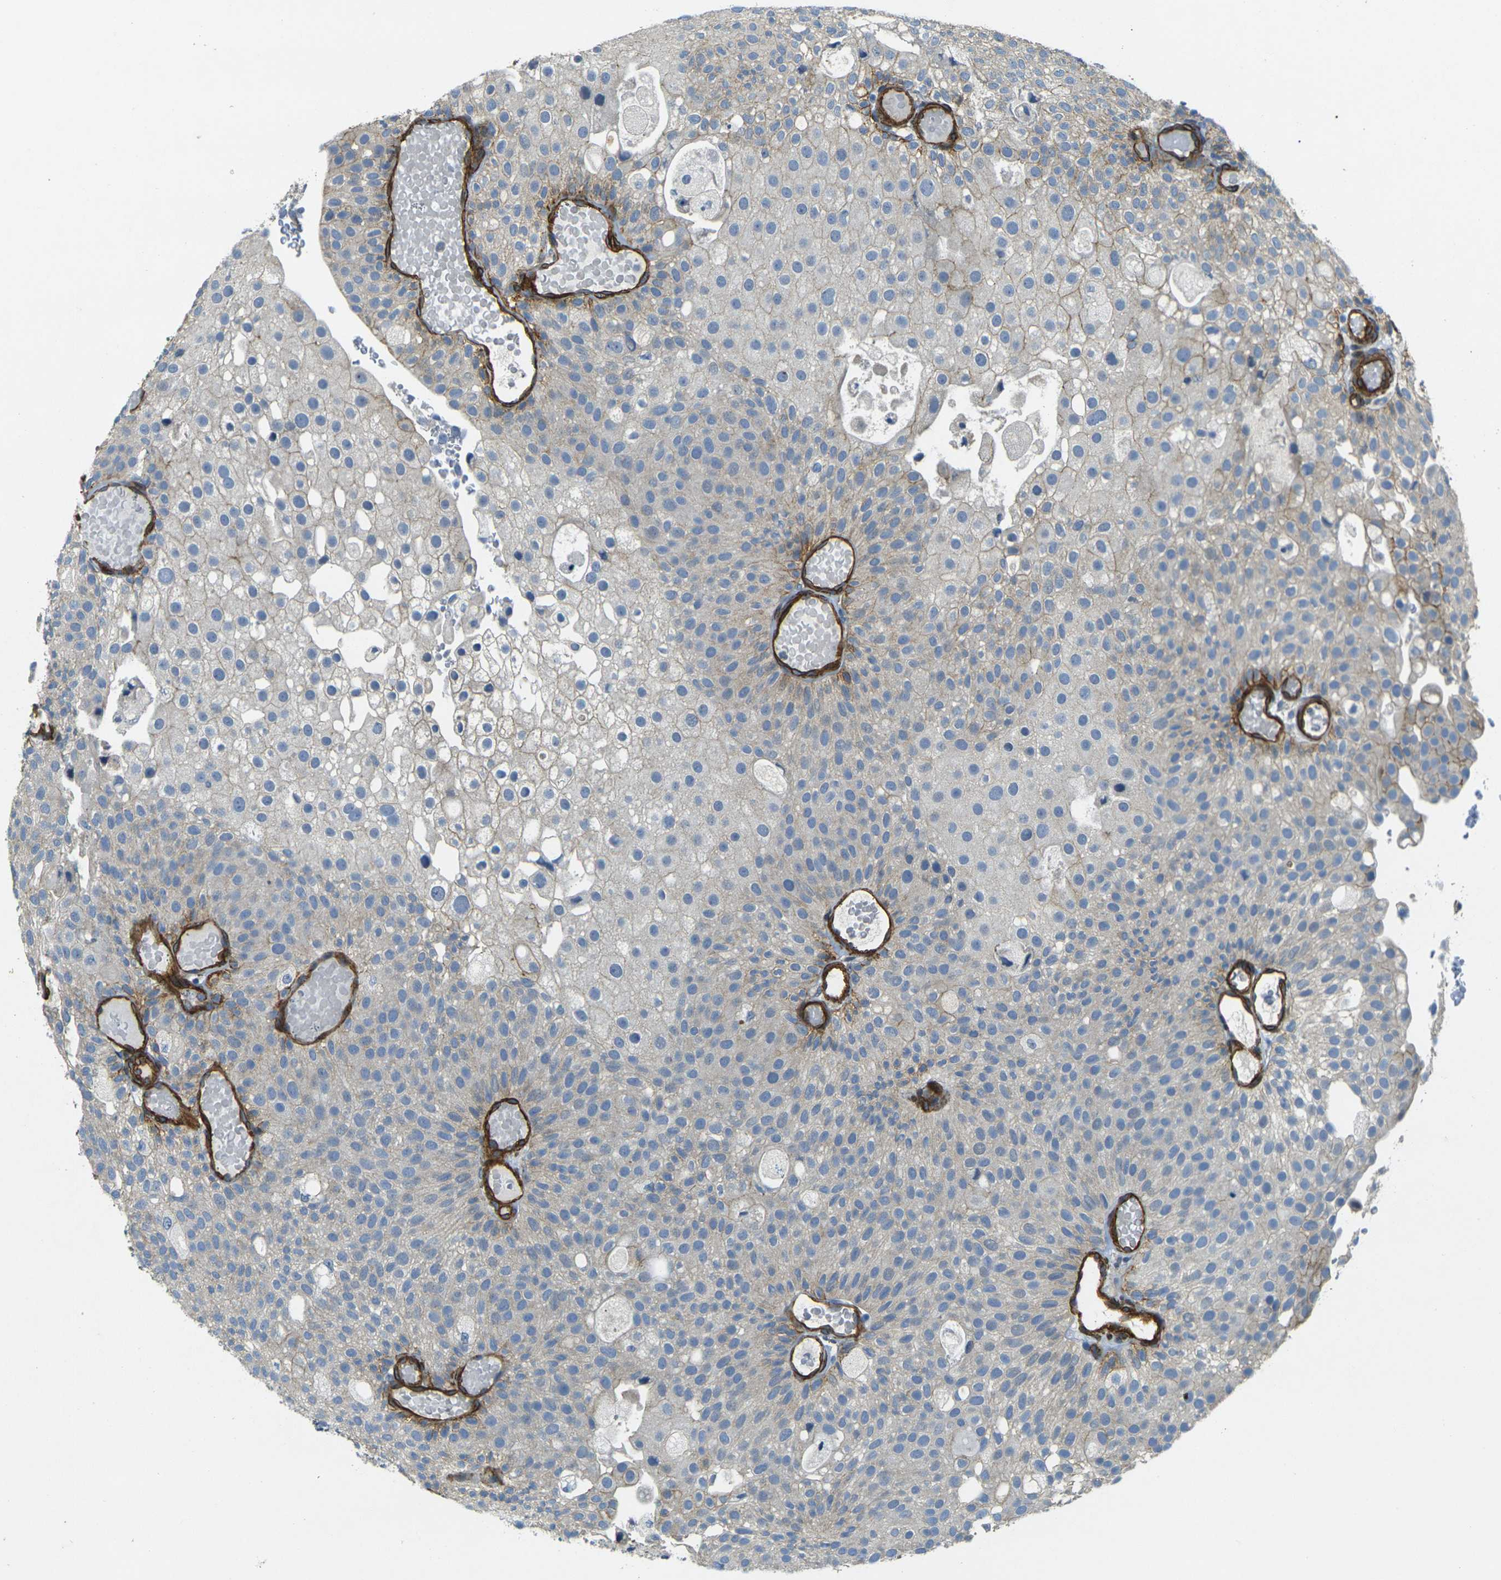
{"staining": {"intensity": "negative", "quantity": "none", "location": "none"}, "tissue": "urothelial cancer", "cell_type": "Tumor cells", "image_type": "cancer", "snomed": [{"axis": "morphology", "description": "Urothelial carcinoma, Low grade"}, {"axis": "topography", "description": "Urinary bladder"}], "caption": "High power microscopy micrograph of an immunohistochemistry image of urothelial cancer, revealing no significant positivity in tumor cells. The staining is performed using DAB brown chromogen with nuclei counter-stained in using hematoxylin.", "gene": "EPHA7", "patient": {"sex": "male", "age": 78}}